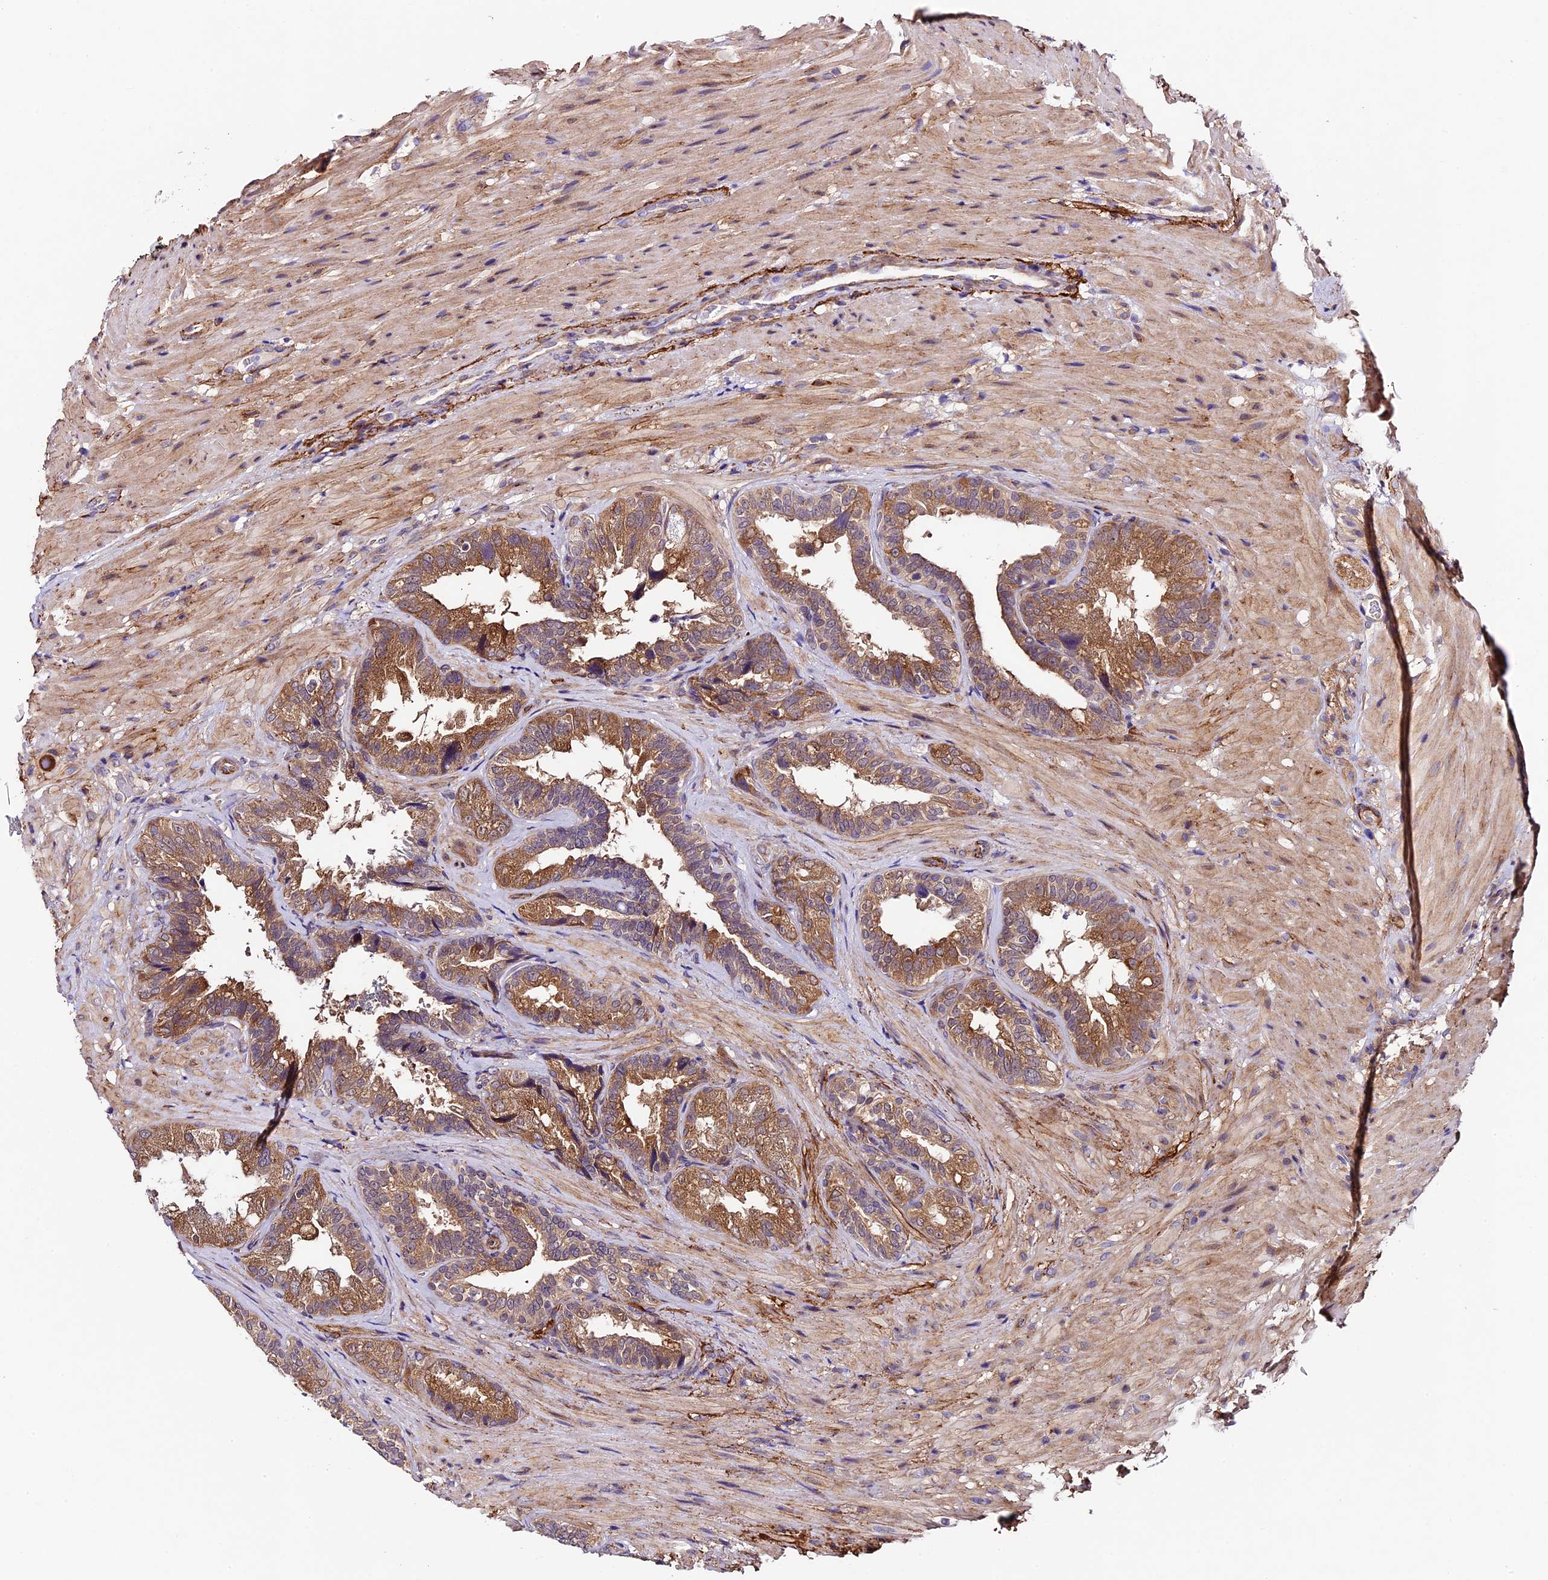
{"staining": {"intensity": "moderate", "quantity": ">75%", "location": "cytoplasmic/membranous"}, "tissue": "seminal vesicle", "cell_type": "Glandular cells", "image_type": "normal", "snomed": [{"axis": "morphology", "description": "Normal tissue, NOS"}, {"axis": "topography", "description": "Seminal veicle"}, {"axis": "topography", "description": "Peripheral nerve tissue"}], "caption": "Moderate cytoplasmic/membranous expression is identified in approximately >75% of glandular cells in normal seminal vesicle.", "gene": "LSM7", "patient": {"sex": "male", "age": 63}}